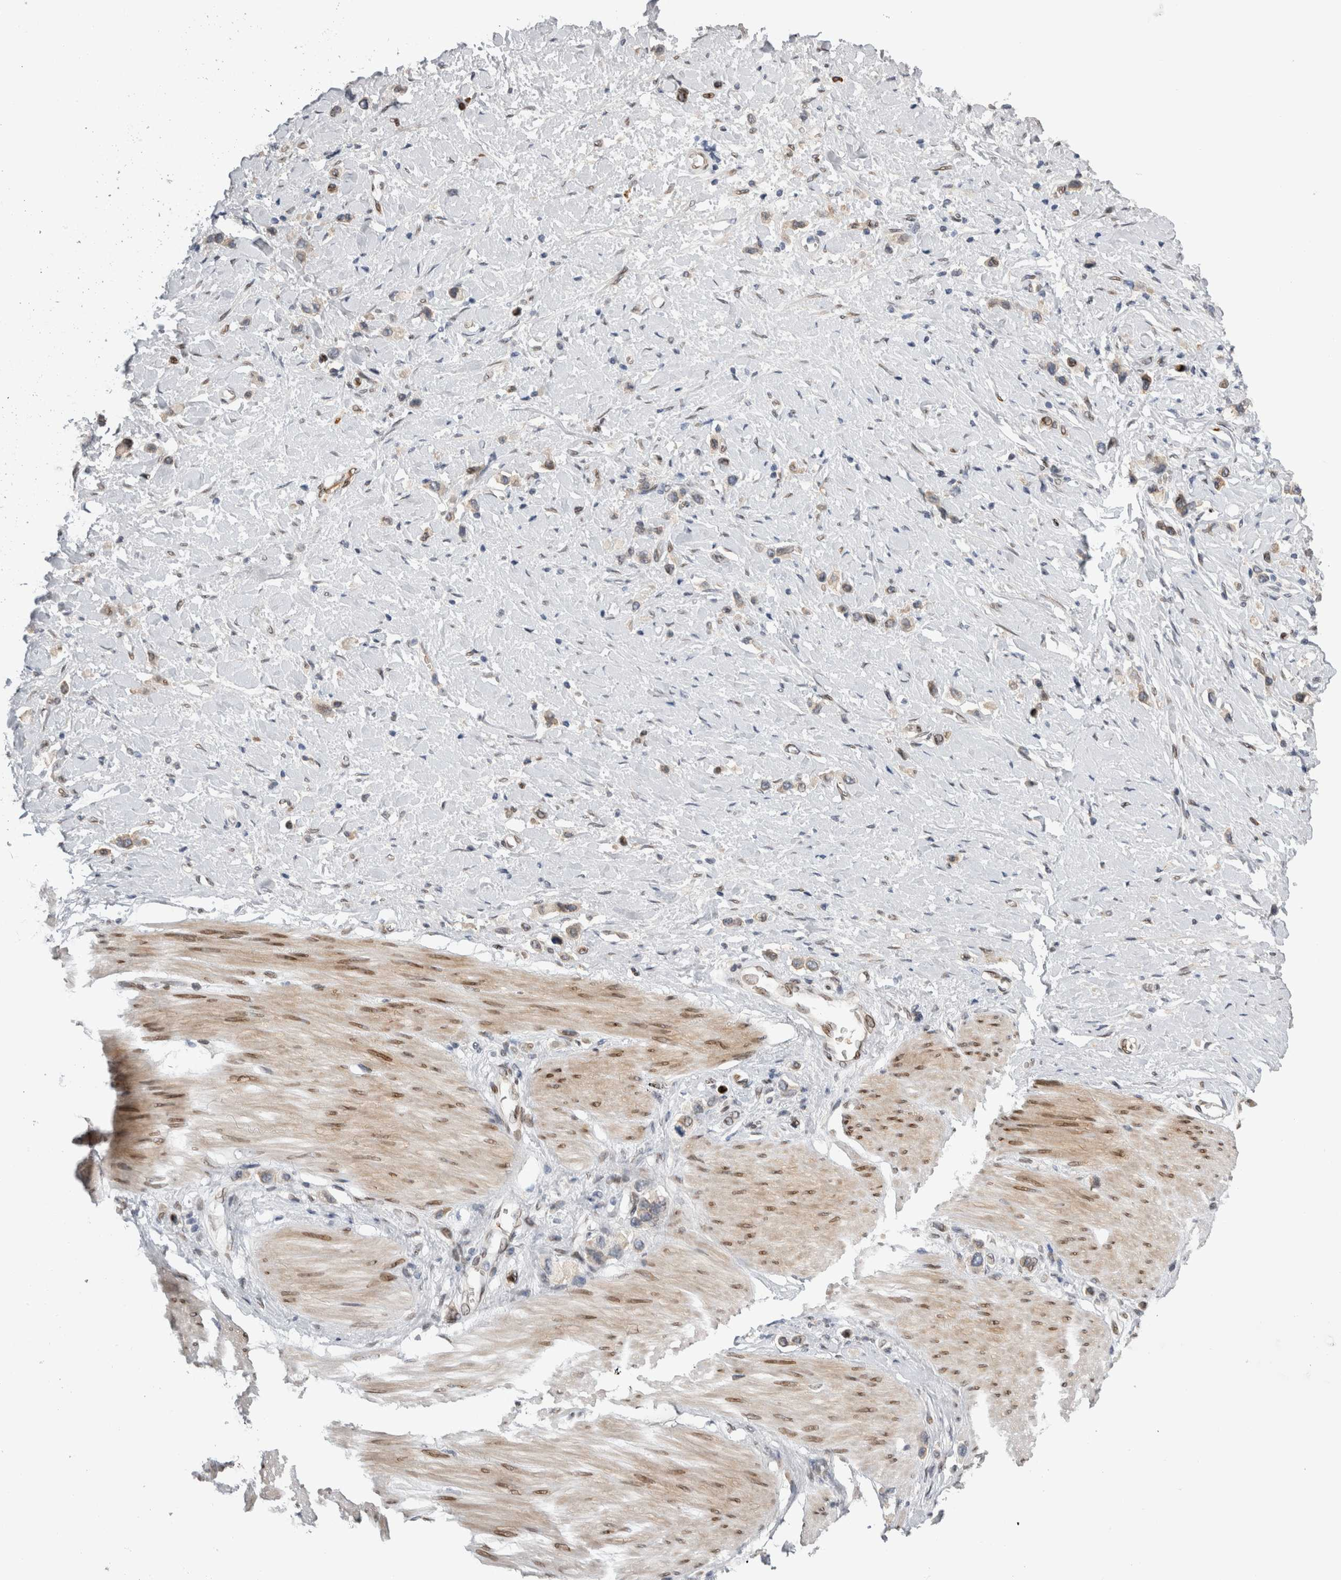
{"staining": {"intensity": "negative", "quantity": "none", "location": "none"}, "tissue": "stomach cancer", "cell_type": "Tumor cells", "image_type": "cancer", "snomed": [{"axis": "morphology", "description": "Adenocarcinoma, NOS"}, {"axis": "topography", "description": "Stomach"}], "caption": "This is an immunohistochemistry micrograph of human adenocarcinoma (stomach). There is no expression in tumor cells.", "gene": "DMTN", "patient": {"sex": "female", "age": 65}}